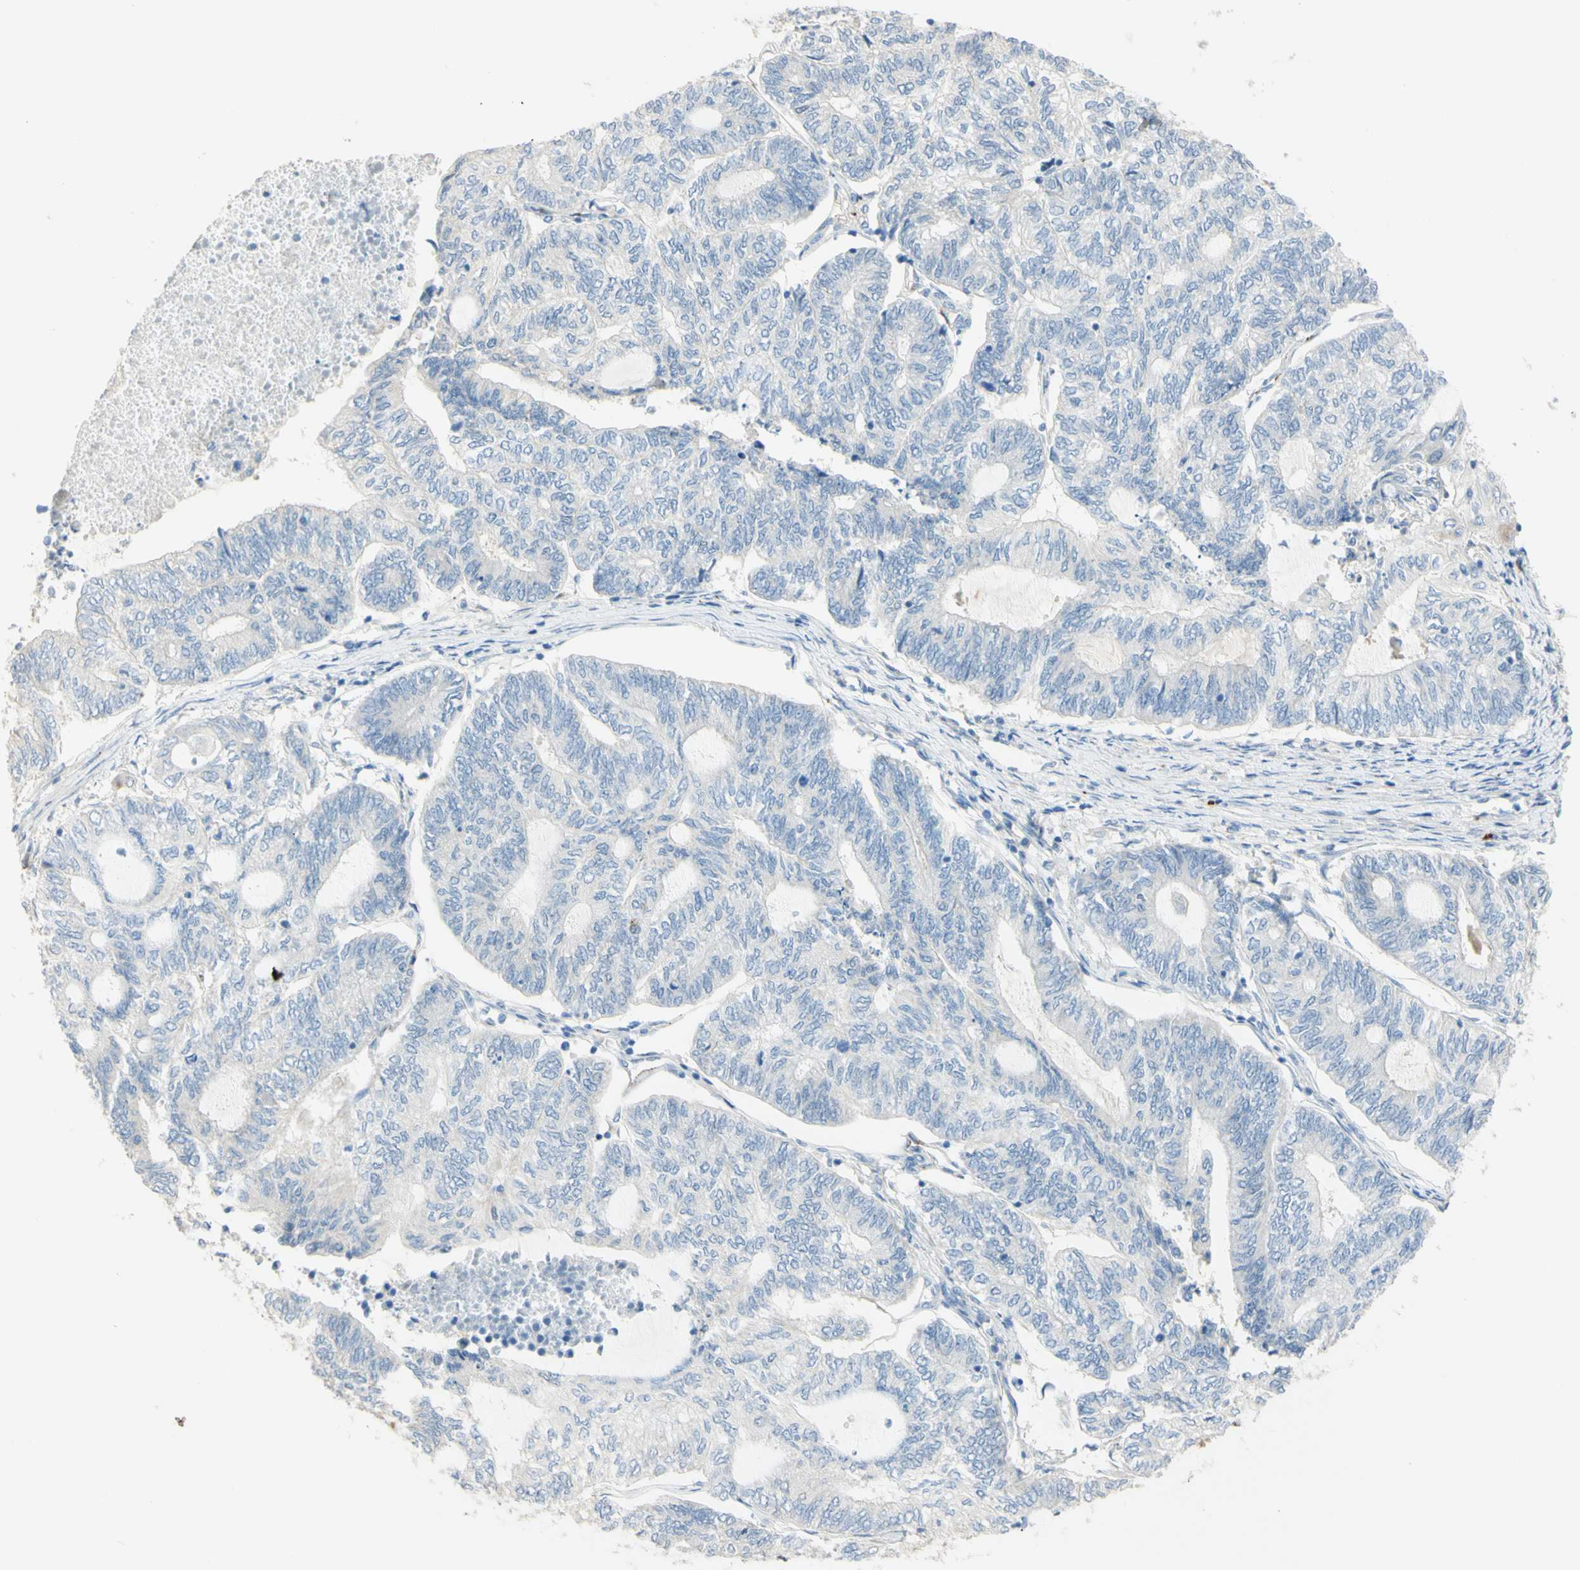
{"staining": {"intensity": "negative", "quantity": "none", "location": "none"}, "tissue": "endometrial cancer", "cell_type": "Tumor cells", "image_type": "cancer", "snomed": [{"axis": "morphology", "description": "Adenocarcinoma, NOS"}, {"axis": "topography", "description": "Uterus"}, {"axis": "topography", "description": "Endometrium"}], "caption": "There is no significant staining in tumor cells of endometrial cancer.", "gene": "GAN", "patient": {"sex": "female", "age": 70}}